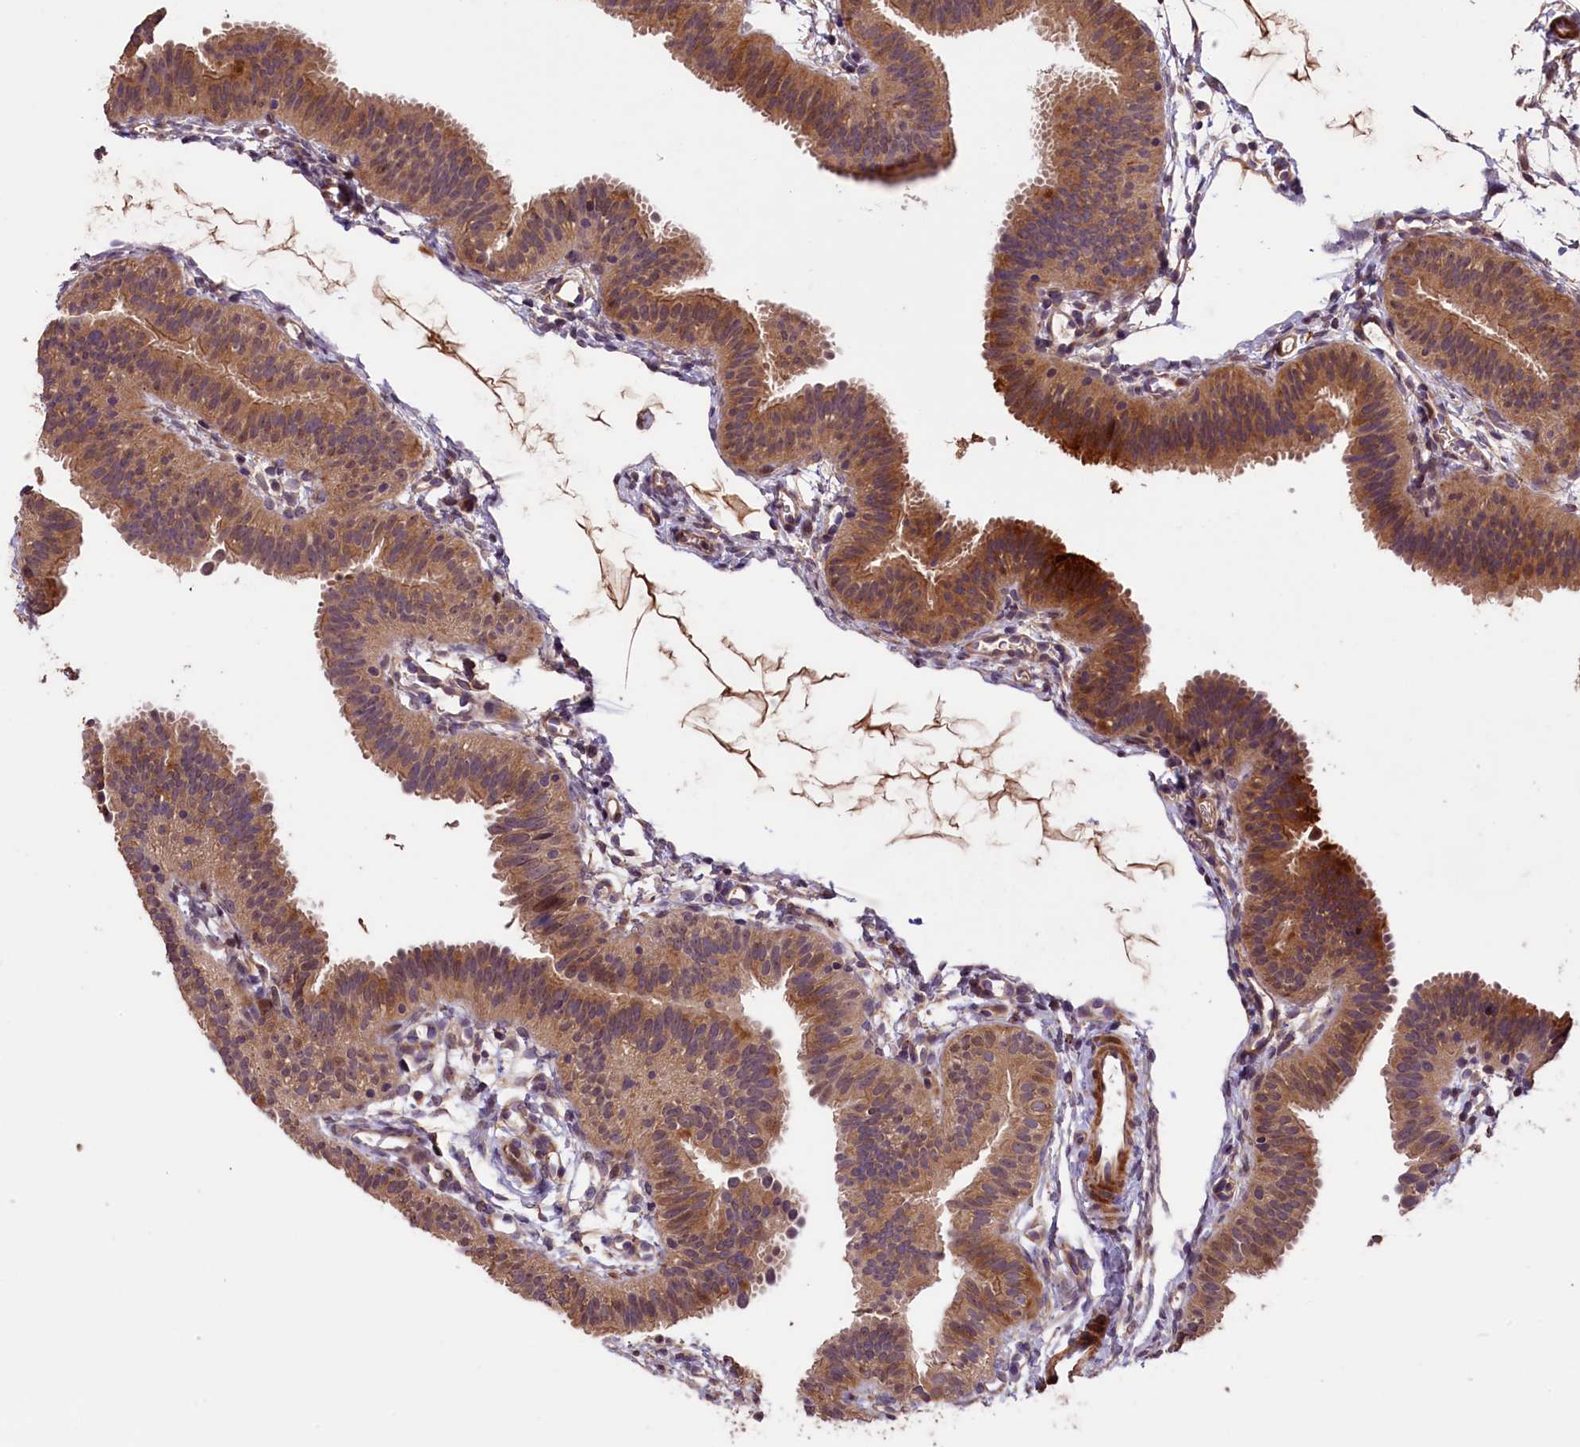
{"staining": {"intensity": "moderate", "quantity": ">75%", "location": "cytoplasmic/membranous"}, "tissue": "fallopian tube", "cell_type": "Glandular cells", "image_type": "normal", "snomed": [{"axis": "morphology", "description": "Normal tissue, NOS"}, {"axis": "topography", "description": "Fallopian tube"}], "caption": "The immunohistochemical stain shows moderate cytoplasmic/membranous positivity in glandular cells of unremarkable fallopian tube.", "gene": "DNAJB9", "patient": {"sex": "female", "age": 35}}